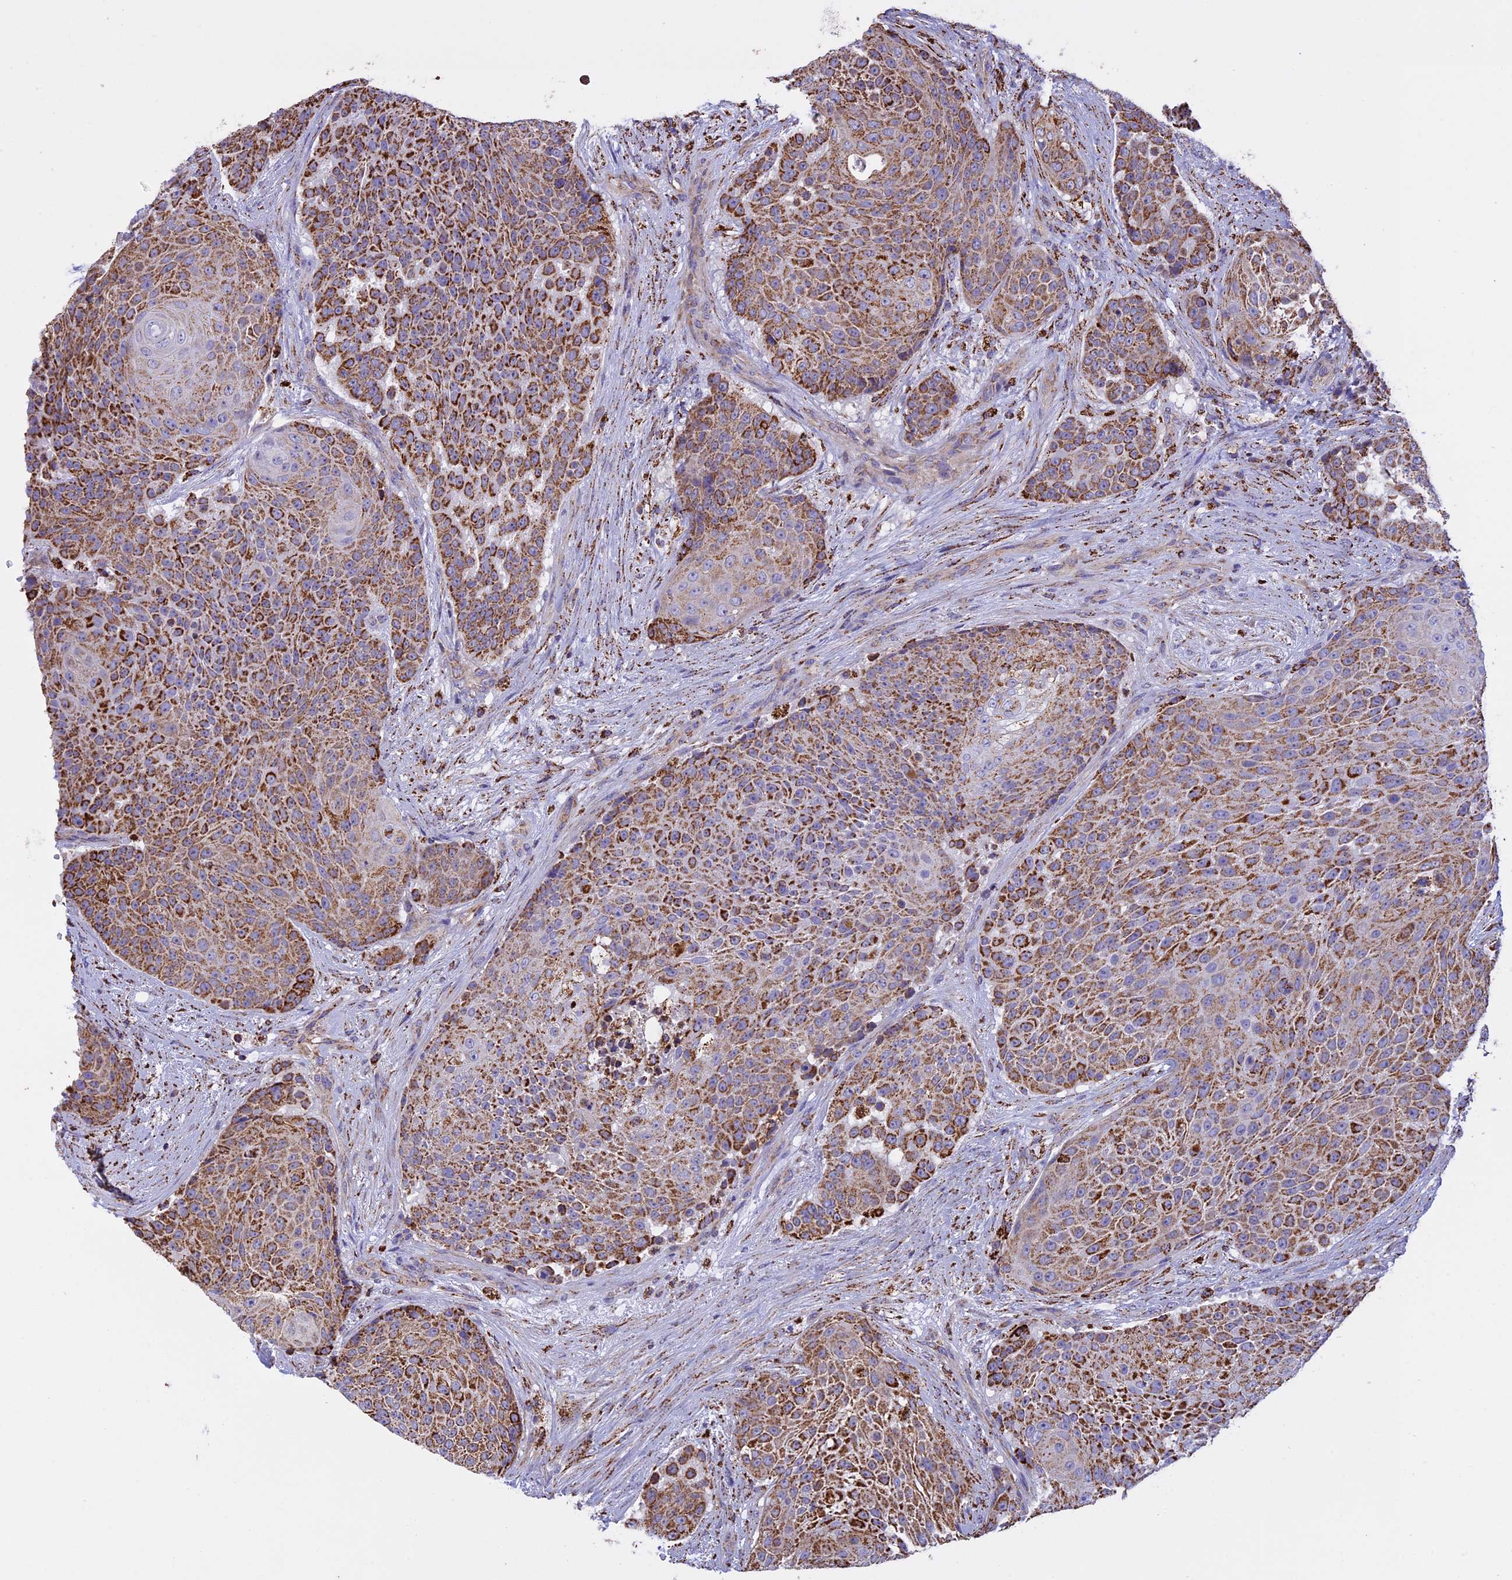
{"staining": {"intensity": "strong", "quantity": "25%-75%", "location": "cytoplasmic/membranous"}, "tissue": "urothelial cancer", "cell_type": "Tumor cells", "image_type": "cancer", "snomed": [{"axis": "morphology", "description": "Urothelial carcinoma, High grade"}, {"axis": "topography", "description": "Urinary bladder"}], "caption": "Urothelial carcinoma (high-grade) stained with a brown dye shows strong cytoplasmic/membranous positive expression in approximately 25%-75% of tumor cells.", "gene": "KCNG1", "patient": {"sex": "female", "age": 63}}